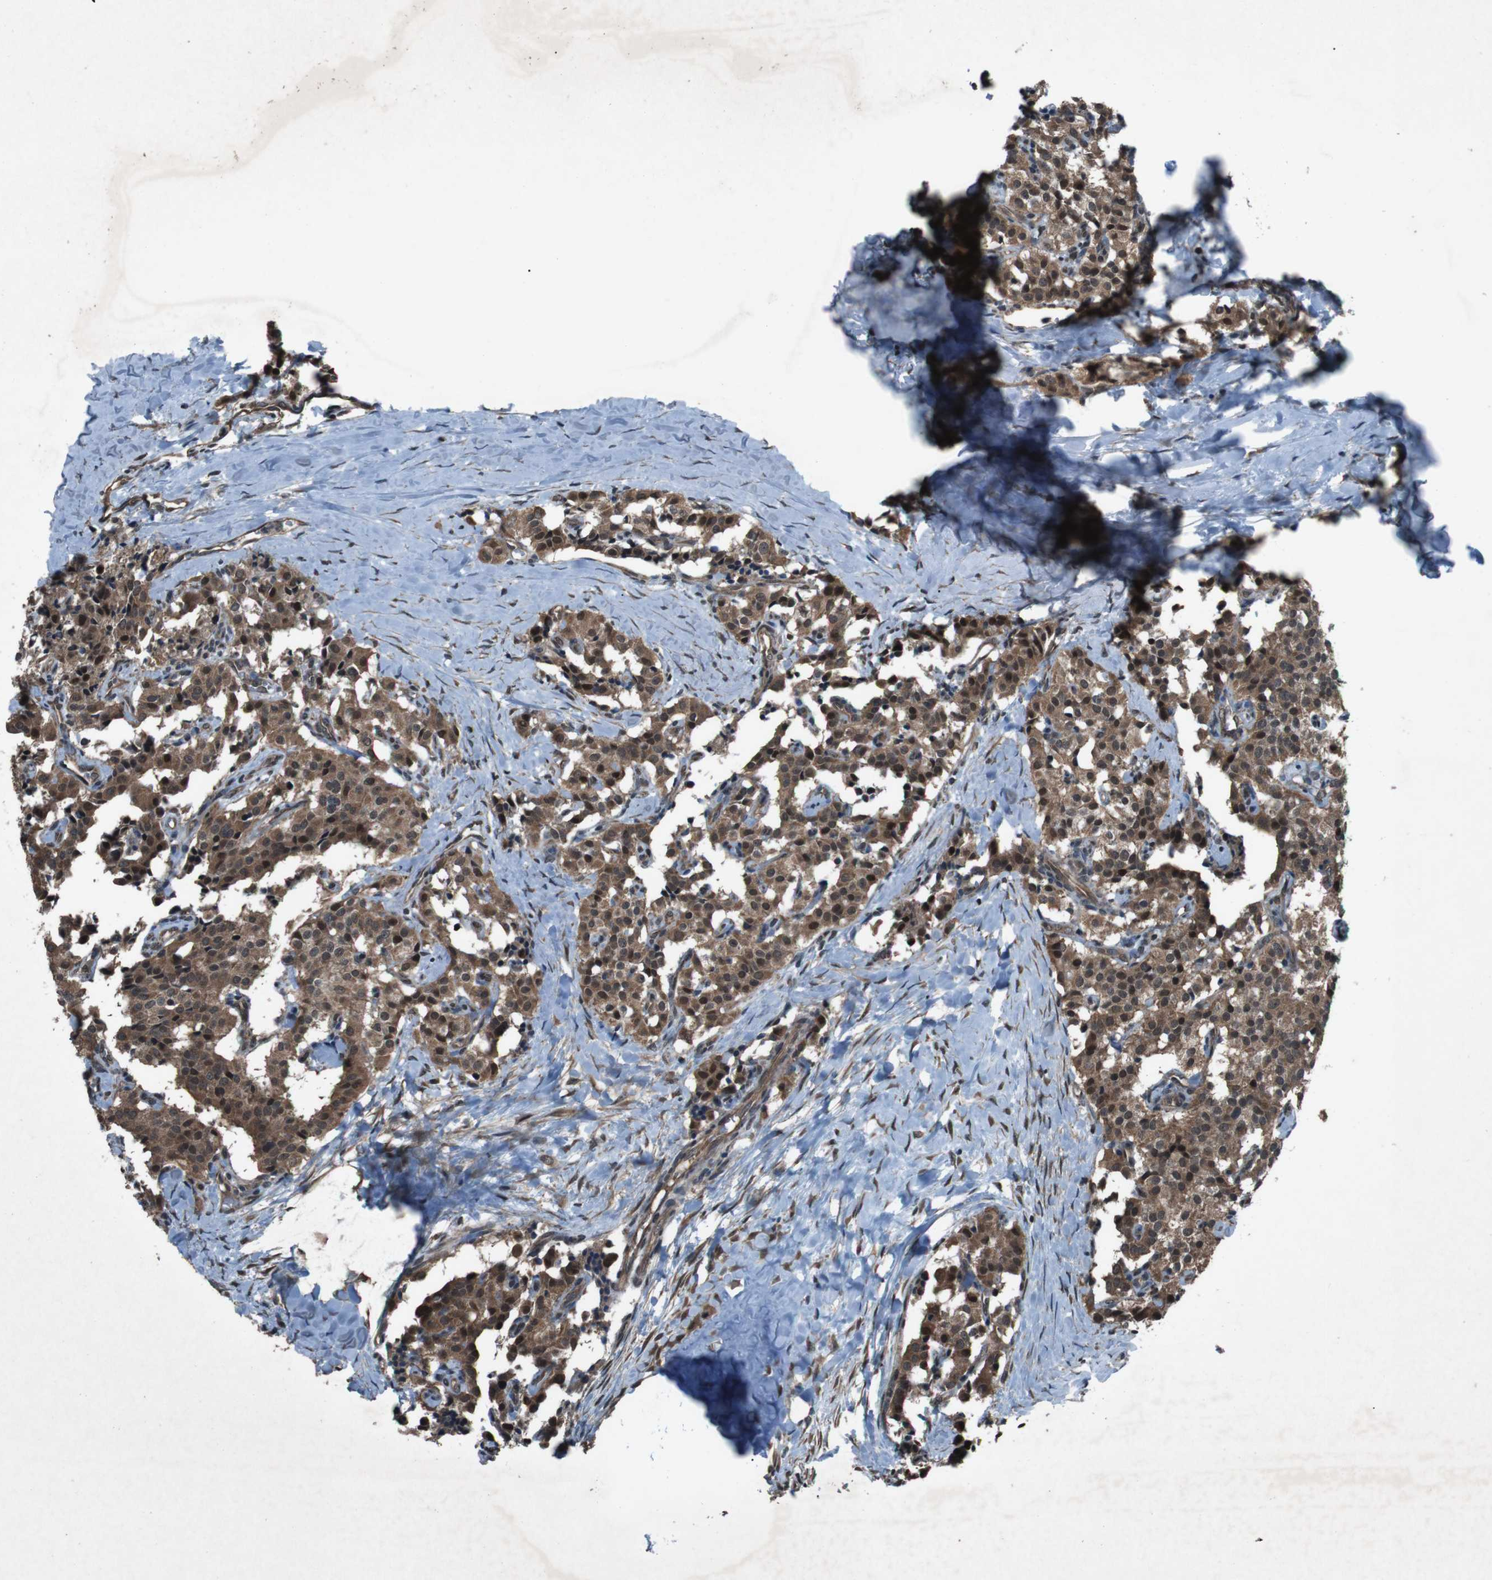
{"staining": {"intensity": "moderate", "quantity": ">75%", "location": "cytoplasmic/membranous,nuclear"}, "tissue": "carcinoid", "cell_type": "Tumor cells", "image_type": "cancer", "snomed": [{"axis": "morphology", "description": "Carcinoid, malignant, NOS"}, {"axis": "topography", "description": "Lung"}], "caption": "Immunohistochemical staining of carcinoid (malignant) displays medium levels of moderate cytoplasmic/membranous and nuclear protein staining in approximately >75% of tumor cells.", "gene": "SOCS1", "patient": {"sex": "male", "age": 30}}